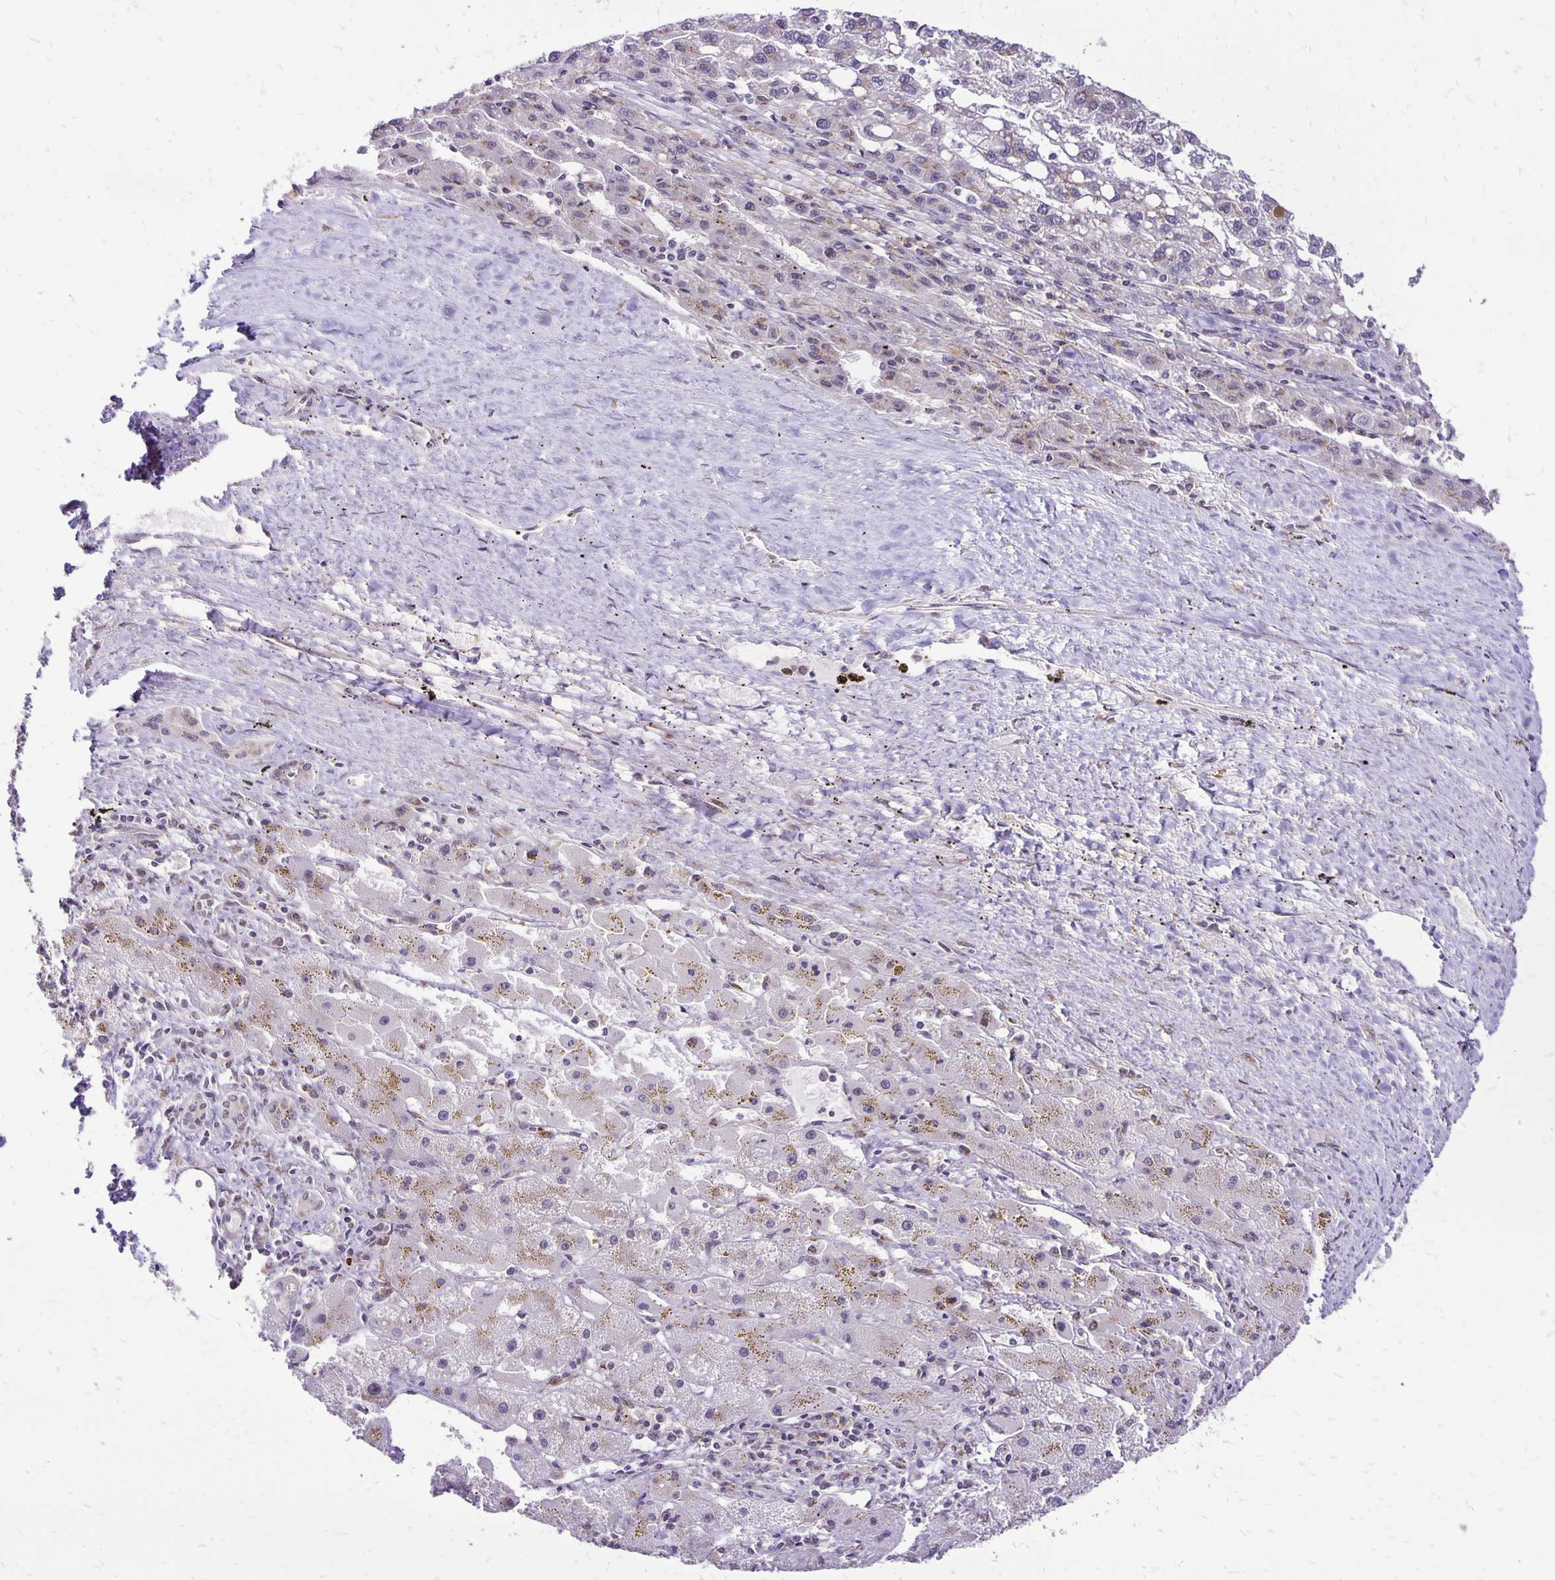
{"staining": {"intensity": "weak", "quantity": "<25%", "location": "cytoplasmic/membranous"}, "tissue": "liver cancer", "cell_type": "Tumor cells", "image_type": "cancer", "snomed": [{"axis": "morphology", "description": "Carcinoma, Hepatocellular, NOS"}, {"axis": "topography", "description": "Liver"}], "caption": "High power microscopy image of an immunohistochemistry (IHC) photomicrograph of liver cancer (hepatocellular carcinoma), revealing no significant staining in tumor cells. (DAB IHC, high magnification).", "gene": "GOLGA5", "patient": {"sex": "female", "age": 82}}